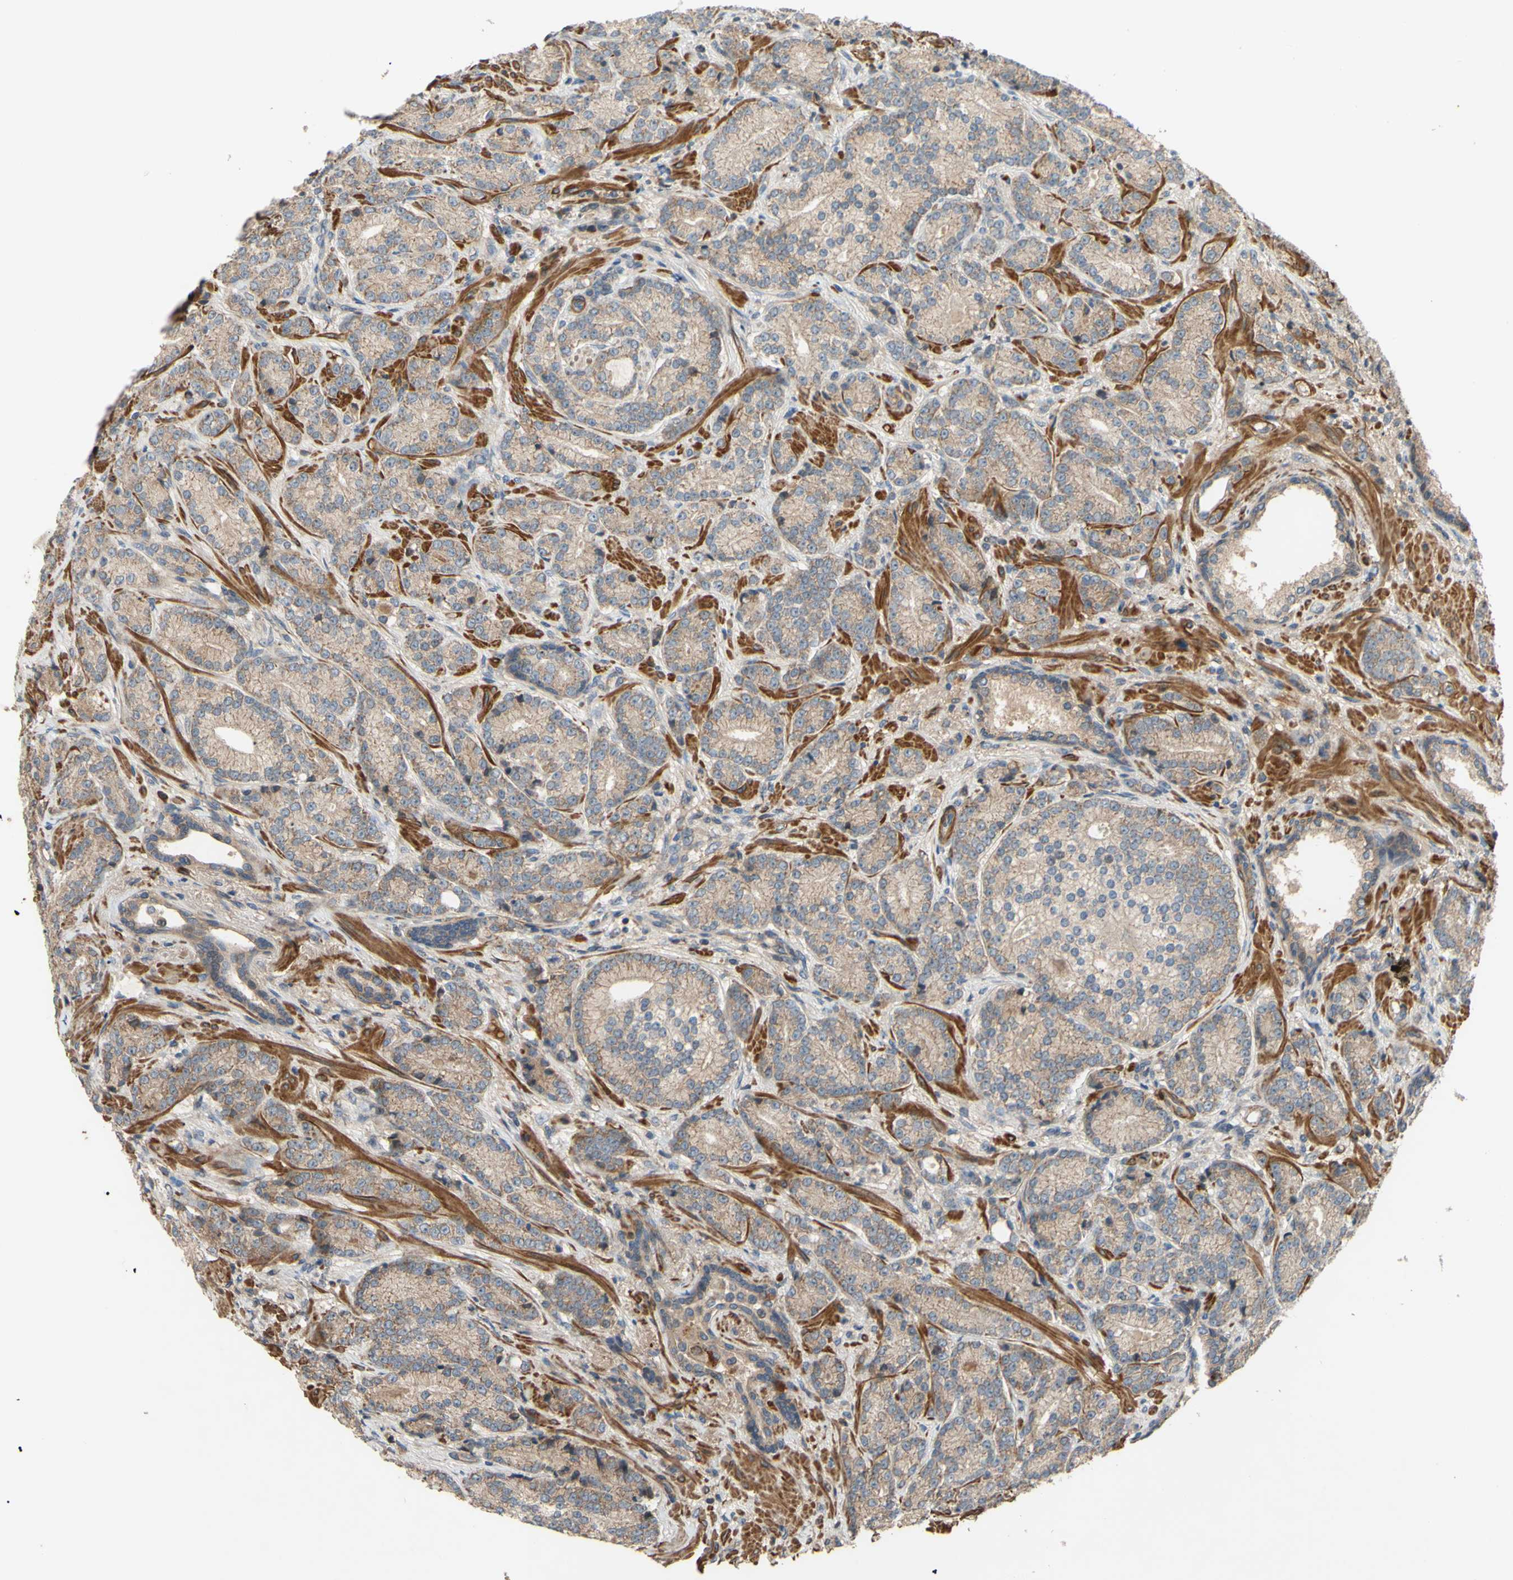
{"staining": {"intensity": "weak", "quantity": ">75%", "location": "cytoplasmic/membranous"}, "tissue": "prostate cancer", "cell_type": "Tumor cells", "image_type": "cancer", "snomed": [{"axis": "morphology", "description": "Adenocarcinoma, High grade"}, {"axis": "topography", "description": "Prostate"}], "caption": "Immunohistochemistry (DAB (3,3'-diaminobenzidine)) staining of human prostate cancer shows weak cytoplasmic/membranous protein expression in approximately >75% of tumor cells.", "gene": "PARD6A", "patient": {"sex": "male", "age": 61}}